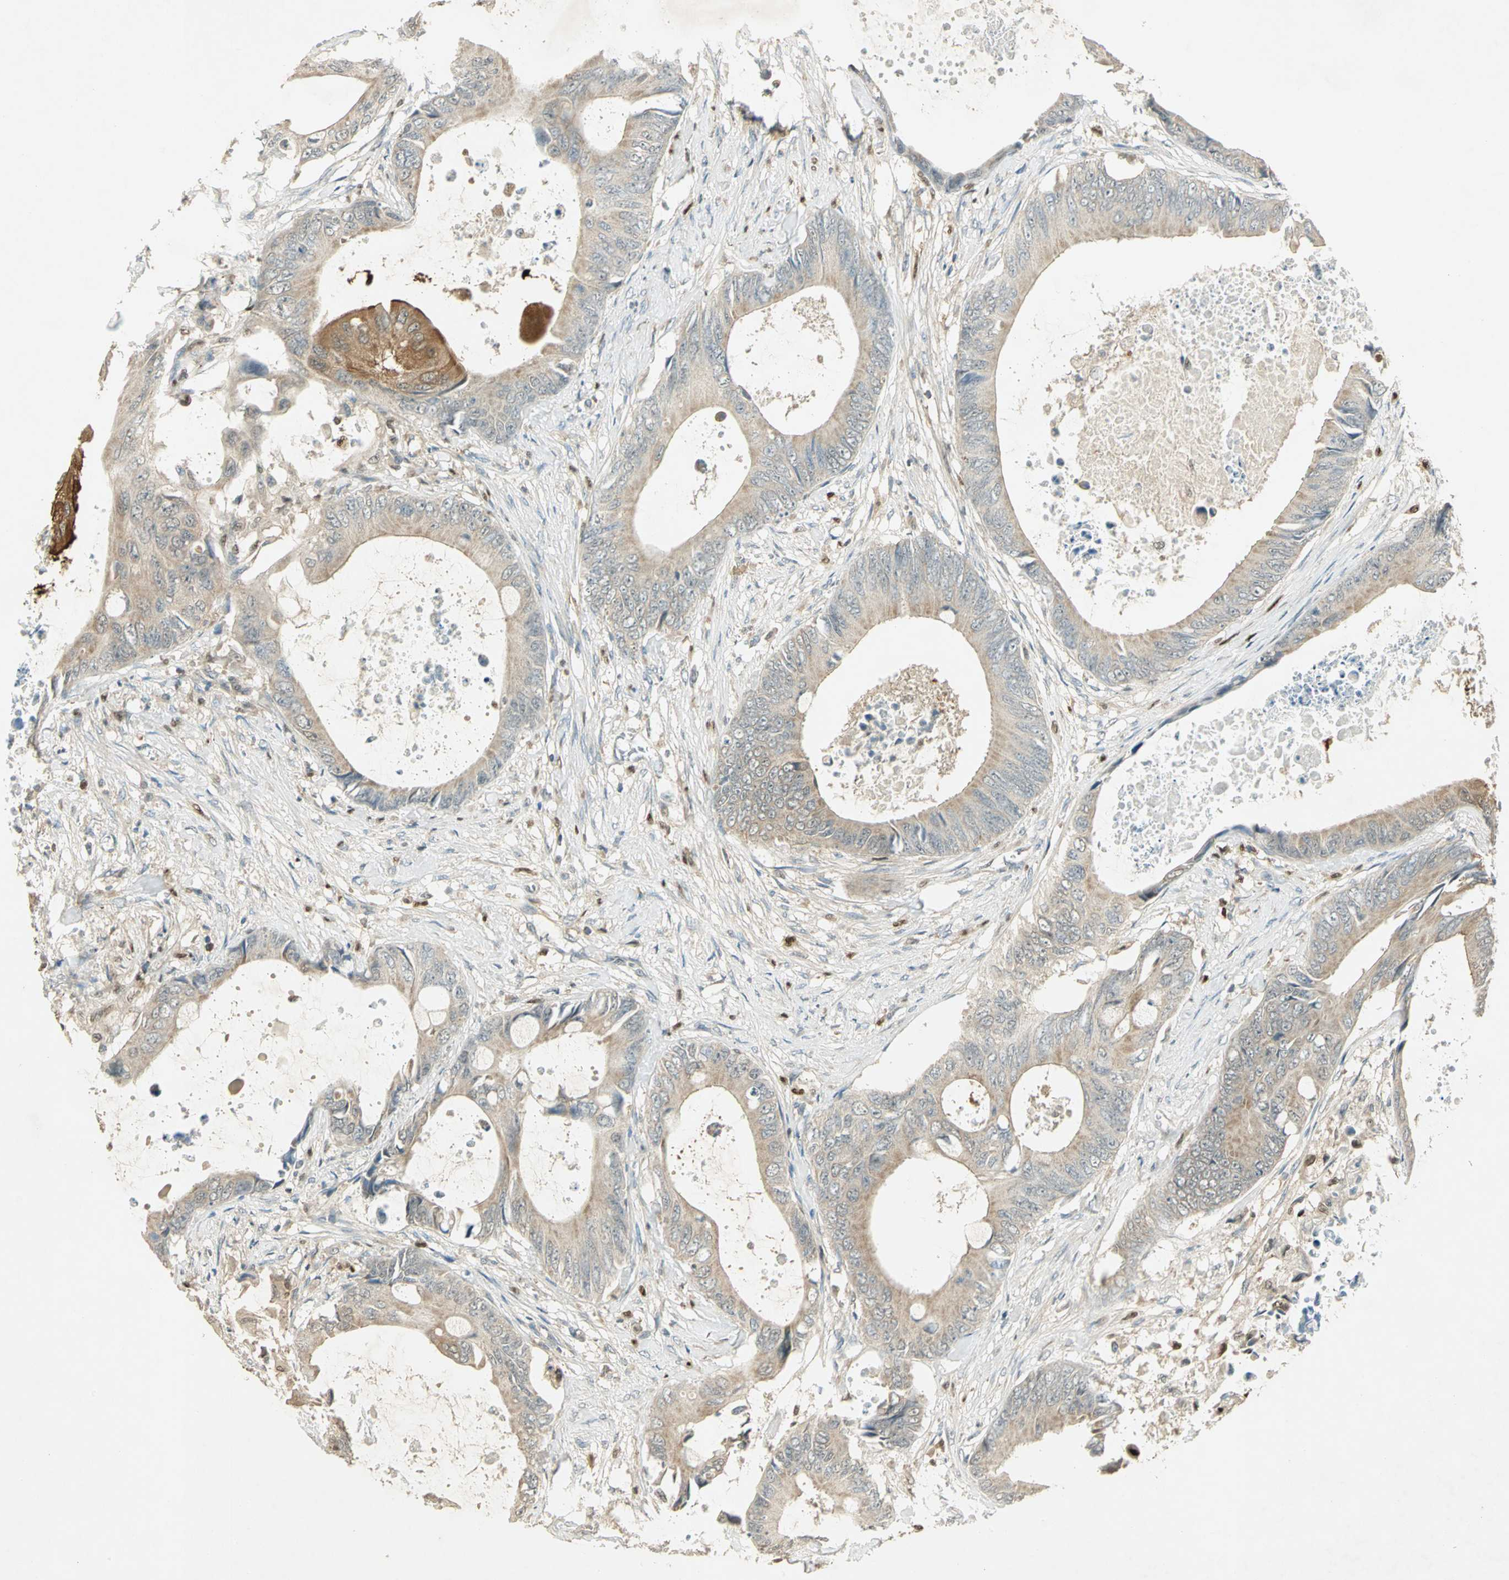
{"staining": {"intensity": "weak", "quantity": ">75%", "location": "cytoplasmic/membranous"}, "tissue": "colorectal cancer", "cell_type": "Tumor cells", "image_type": "cancer", "snomed": [{"axis": "morphology", "description": "Normal tissue, NOS"}, {"axis": "morphology", "description": "Adenocarcinoma, NOS"}, {"axis": "topography", "description": "Rectum"}, {"axis": "topography", "description": "Peripheral nerve tissue"}], "caption": "Weak cytoplasmic/membranous positivity for a protein is seen in approximately >75% of tumor cells of colorectal cancer using immunohistochemistry (IHC).", "gene": "BIRC2", "patient": {"sex": "female", "age": 77}}